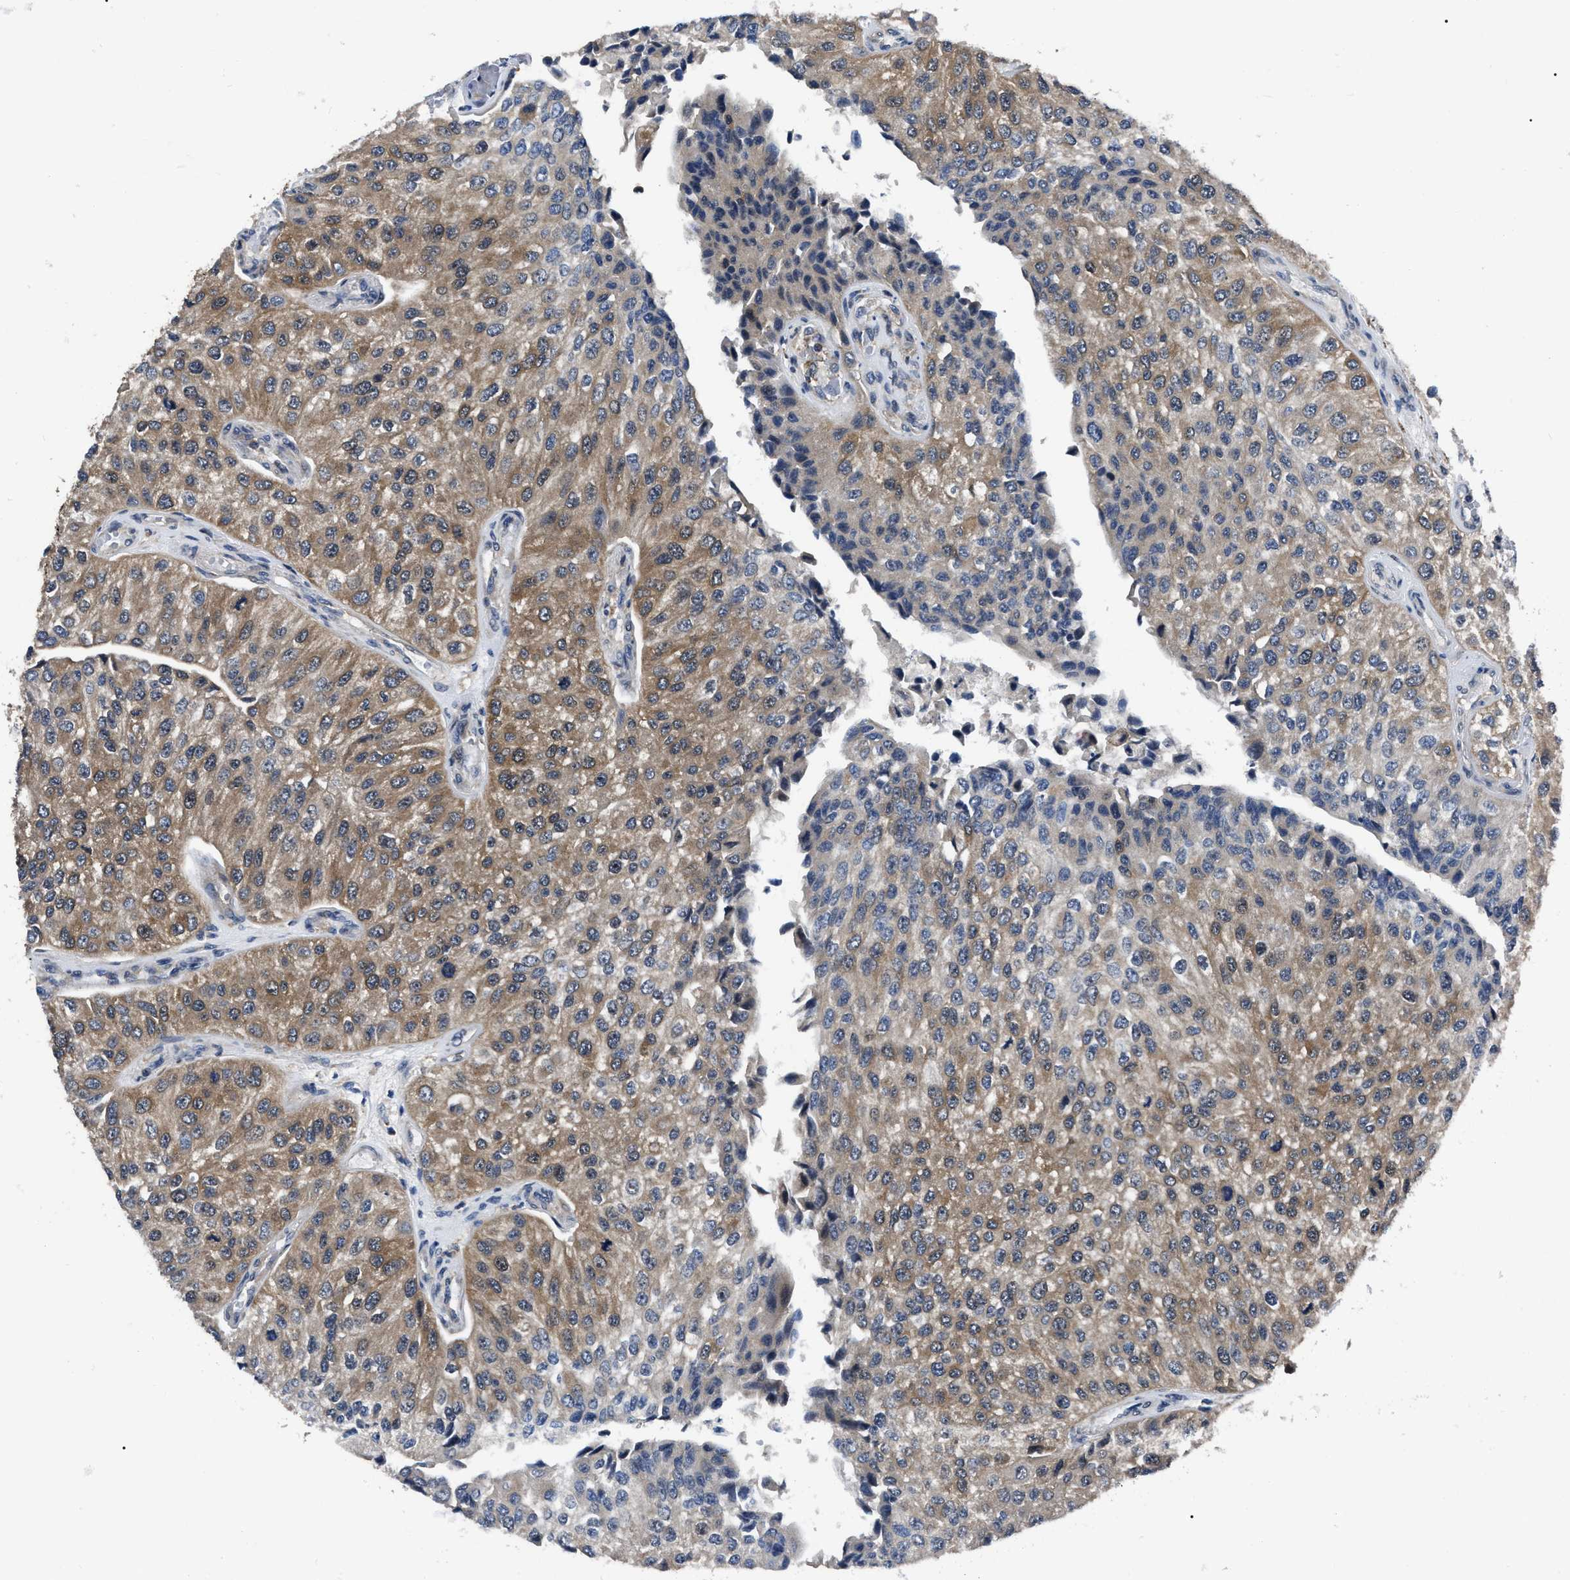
{"staining": {"intensity": "moderate", "quantity": "25%-75%", "location": "cytoplasmic/membranous"}, "tissue": "urothelial cancer", "cell_type": "Tumor cells", "image_type": "cancer", "snomed": [{"axis": "morphology", "description": "Urothelial carcinoma, High grade"}, {"axis": "topography", "description": "Kidney"}, {"axis": "topography", "description": "Urinary bladder"}], "caption": "Immunohistochemistry histopathology image of neoplastic tissue: urothelial carcinoma (high-grade) stained using immunohistochemistry (IHC) reveals medium levels of moderate protein expression localized specifically in the cytoplasmic/membranous of tumor cells, appearing as a cytoplasmic/membranous brown color.", "gene": "GET4", "patient": {"sex": "male", "age": 77}}